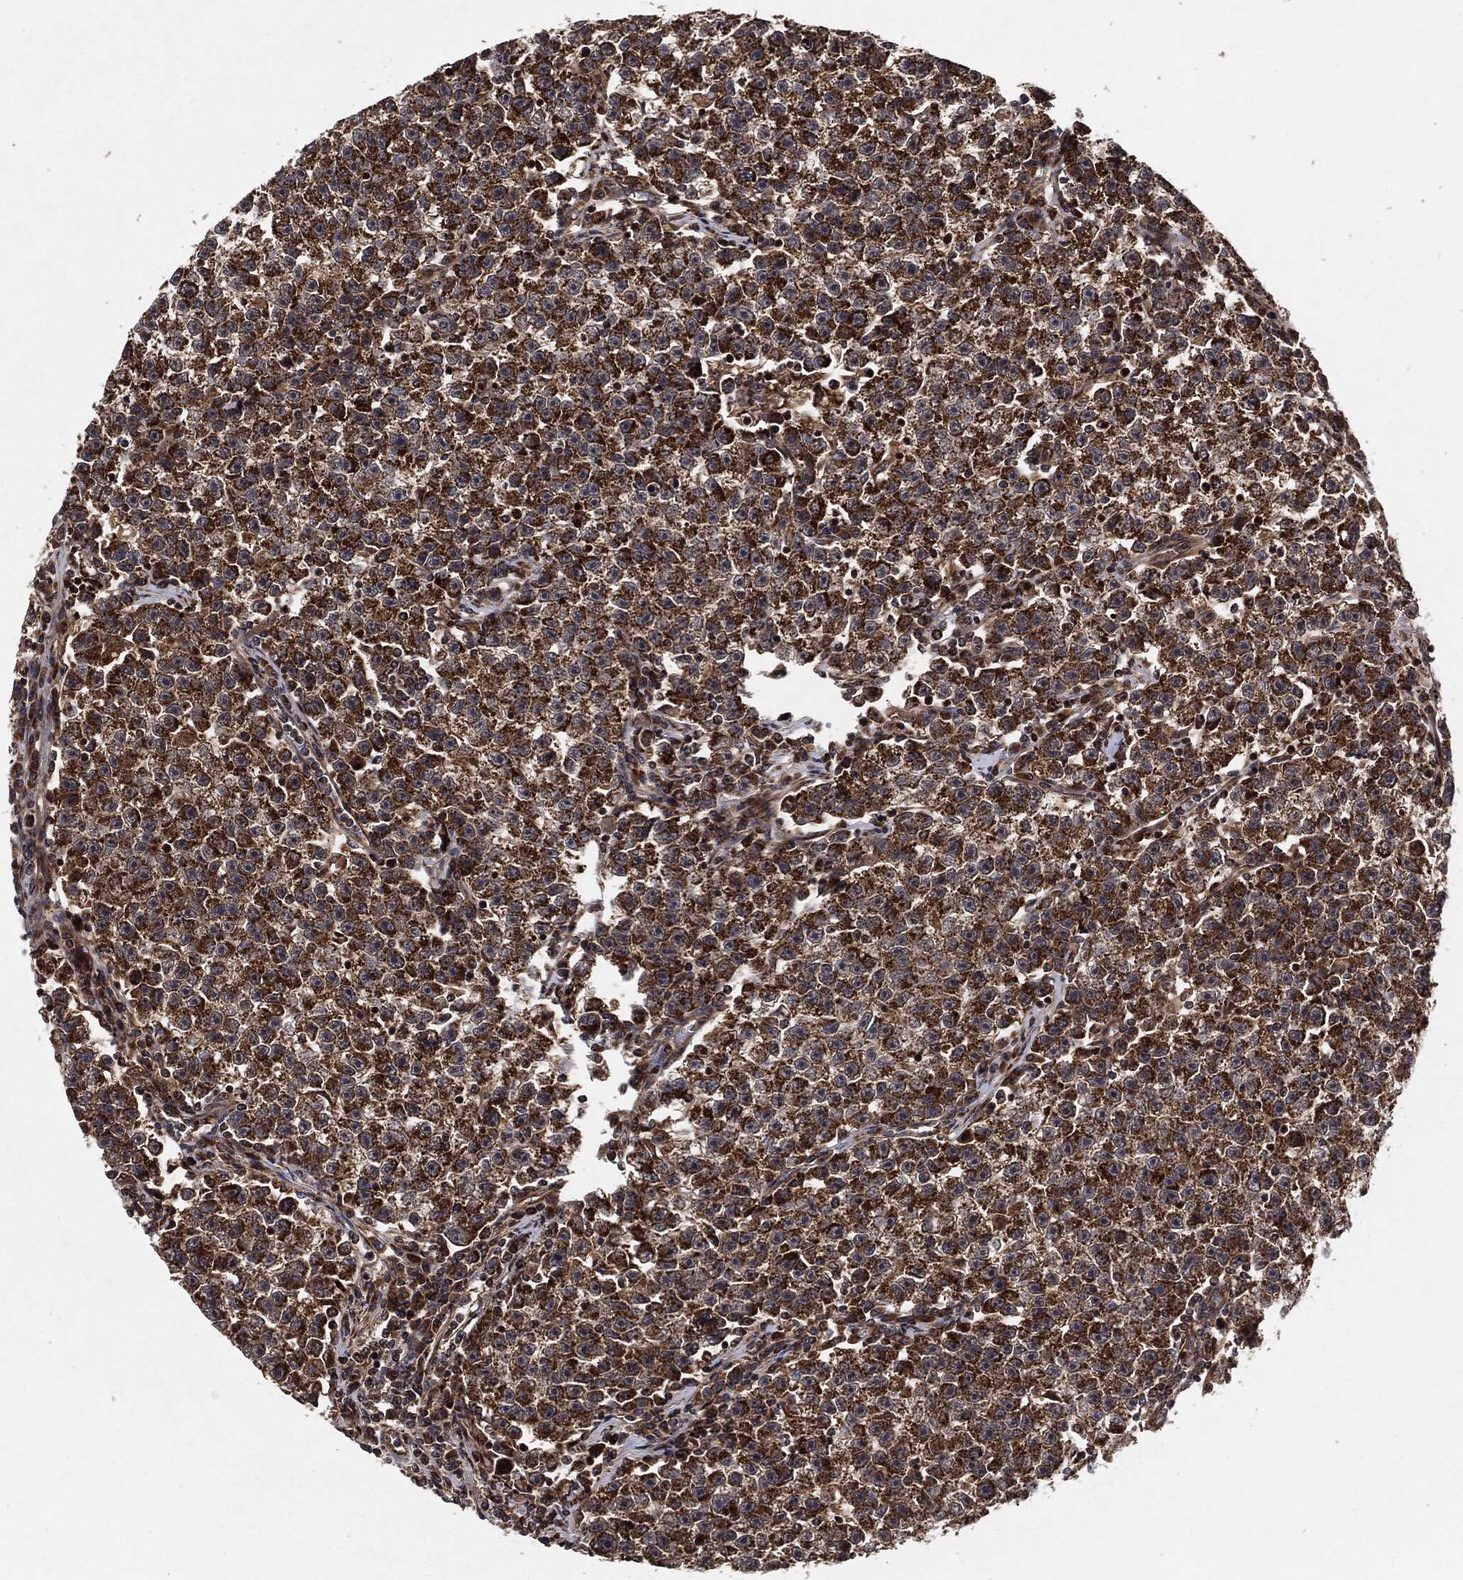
{"staining": {"intensity": "strong", "quantity": ">75%", "location": "cytoplasmic/membranous"}, "tissue": "testis cancer", "cell_type": "Tumor cells", "image_type": "cancer", "snomed": [{"axis": "morphology", "description": "Seminoma, NOS"}, {"axis": "topography", "description": "Testis"}], "caption": "Immunohistochemistry photomicrograph of testis seminoma stained for a protein (brown), which displays high levels of strong cytoplasmic/membranous expression in about >75% of tumor cells.", "gene": "BCAR1", "patient": {"sex": "male", "age": 22}}